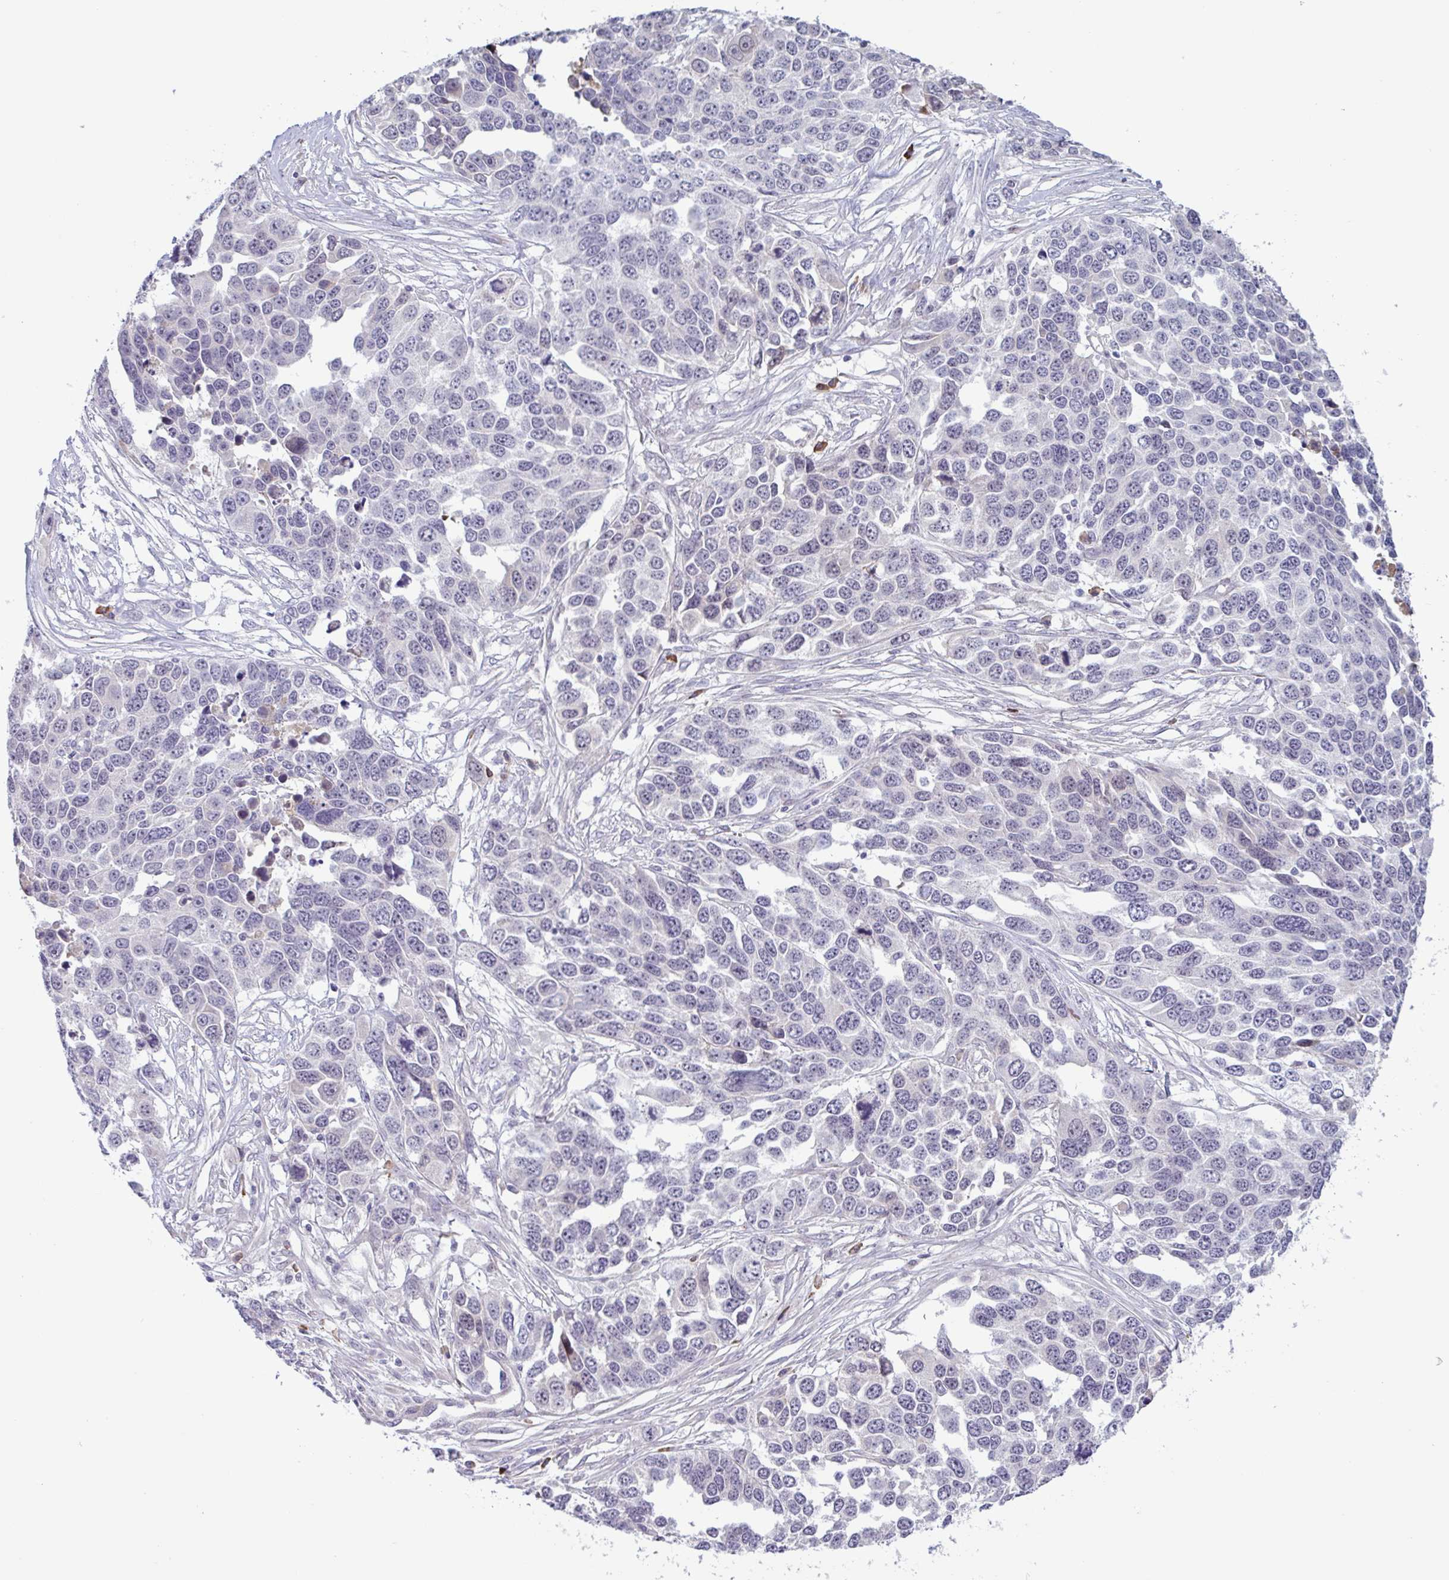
{"staining": {"intensity": "negative", "quantity": "none", "location": "none"}, "tissue": "ovarian cancer", "cell_type": "Tumor cells", "image_type": "cancer", "snomed": [{"axis": "morphology", "description": "Cystadenocarcinoma, serous, NOS"}, {"axis": "topography", "description": "Ovary"}], "caption": "Immunohistochemical staining of ovarian cancer (serous cystadenocarcinoma) reveals no significant staining in tumor cells. (Stains: DAB immunohistochemistry with hematoxylin counter stain, Microscopy: brightfield microscopy at high magnification).", "gene": "TAF1D", "patient": {"sex": "female", "age": 76}}